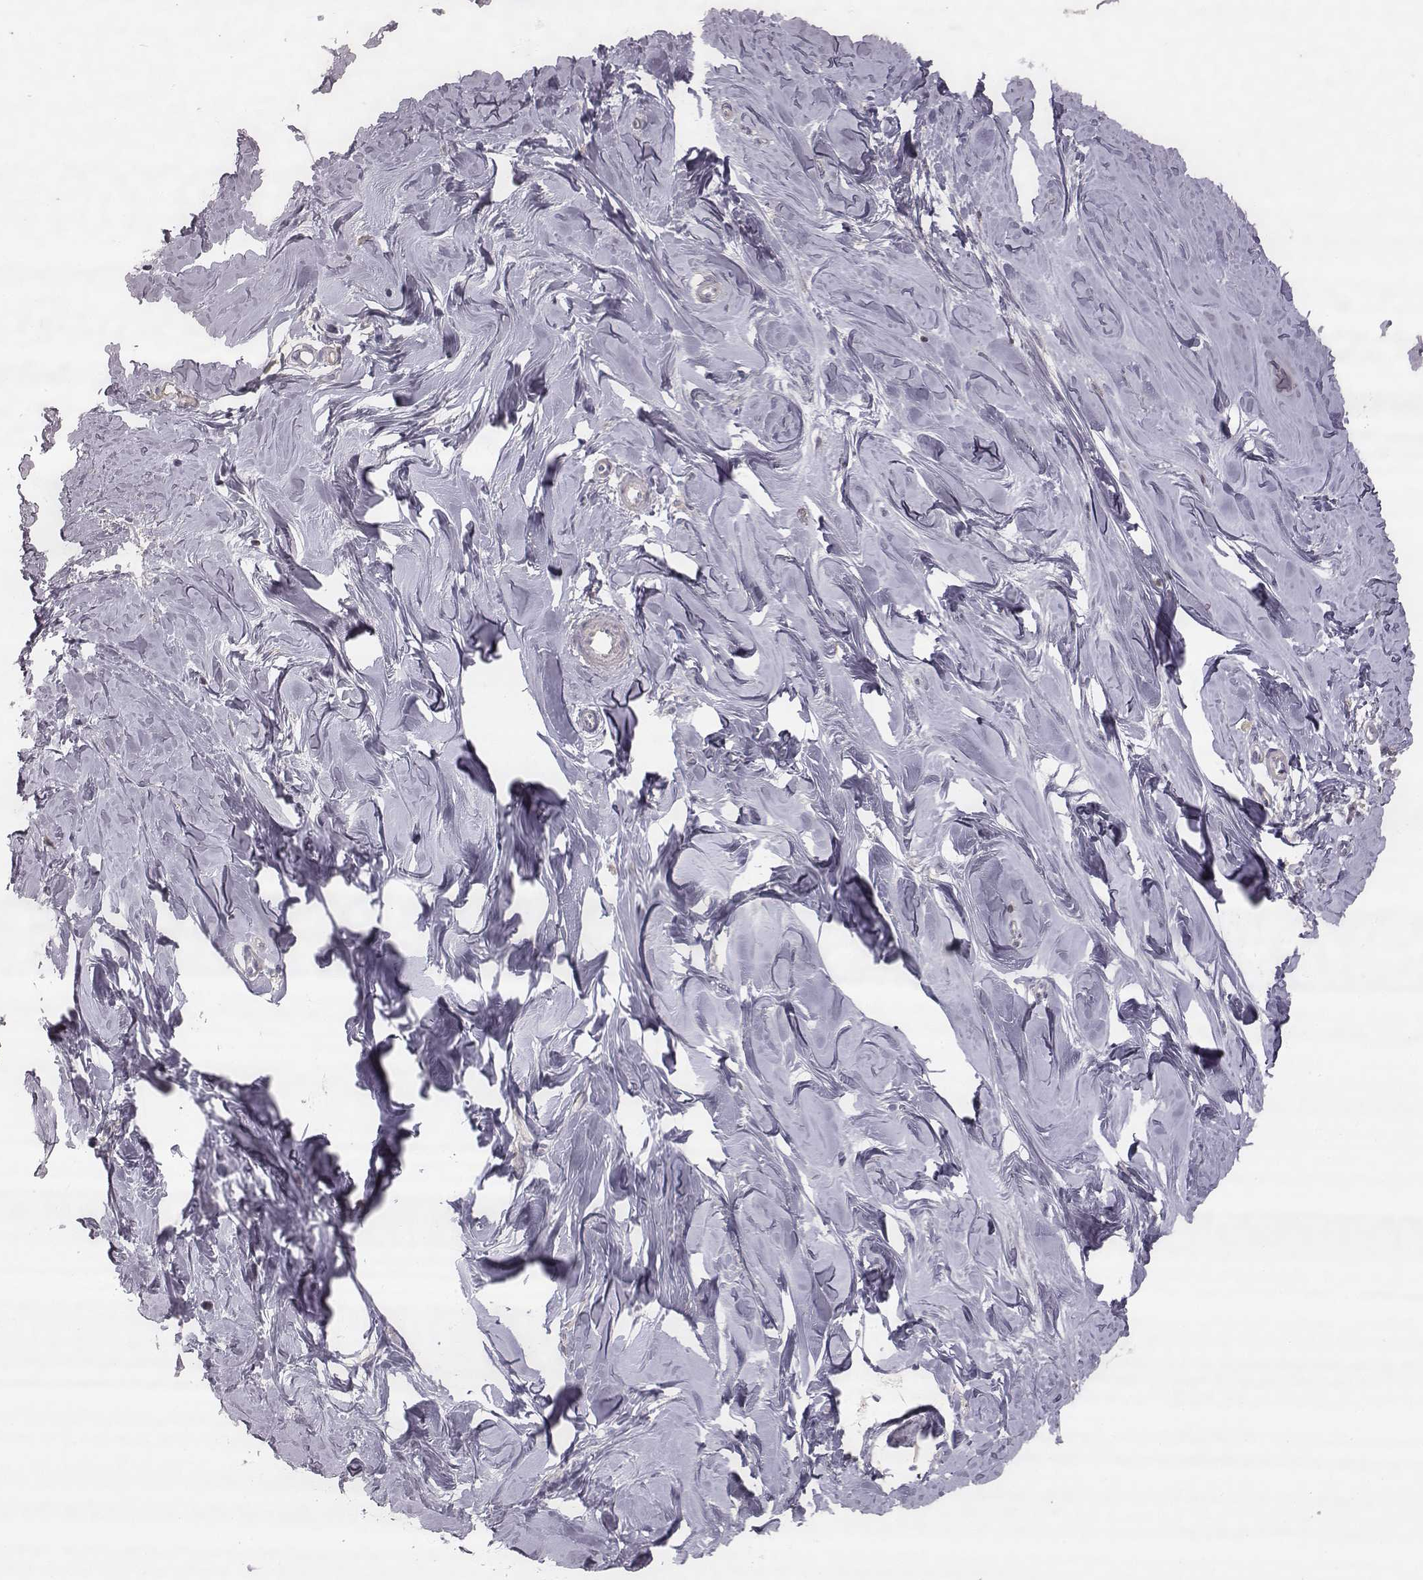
{"staining": {"intensity": "negative", "quantity": "none", "location": "none"}, "tissue": "breast", "cell_type": "Adipocytes", "image_type": "normal", "snomed": [{"axis": "morphology", "description": "Normal tissue, NOS"}, {"axis": "topography", "description": "Breast"}], "caption": "Photomicrograph shows no protein positivity in adipocytes of normal breast.", "gene": "TLX3", "patient": {"sex": "female", "age": 27}}